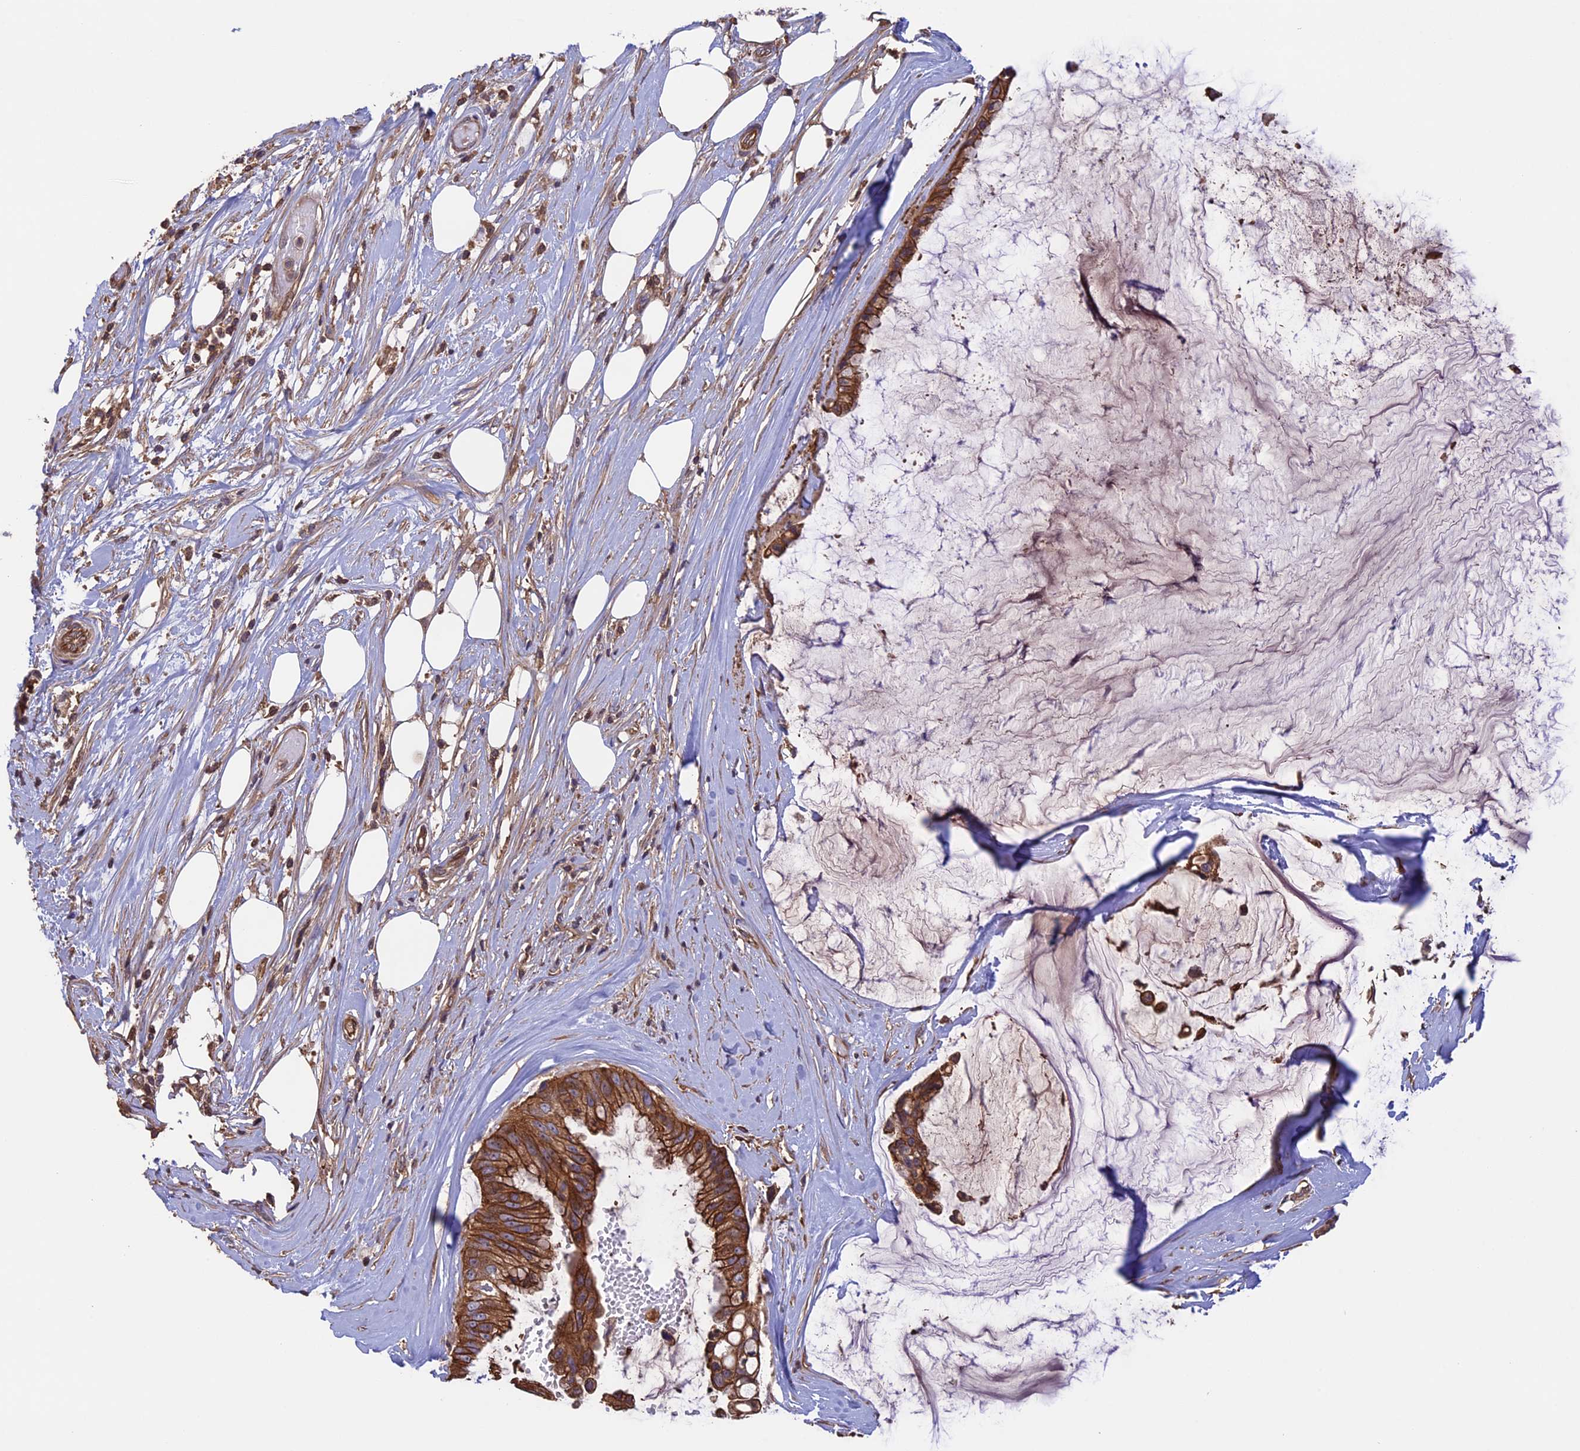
{"staining": {"intensity": "strong", "quantity": ">75%", "location": "cytoplasmic/membranous"}, "tissue": "ovarian cancer", "cell_type": "Tumor cells", "image_type": "cancer", "snomed": [{"axis": "morphology", "description": "Cystadenocarcinoma, mucinous, NOS"}, {"axis": "topography", "description": "Ovary"}], "caption": "An immunohistochemistry photomicrograph of neoplastic tissue is shown. Protein staining in brown labels strong cytoplasmic/membranous positivity in mucinous cystadenocarcinoma (ovarian) within tumor cells.", "gene": "GAS8", "patient": {"sex": "female", "age": 39}}